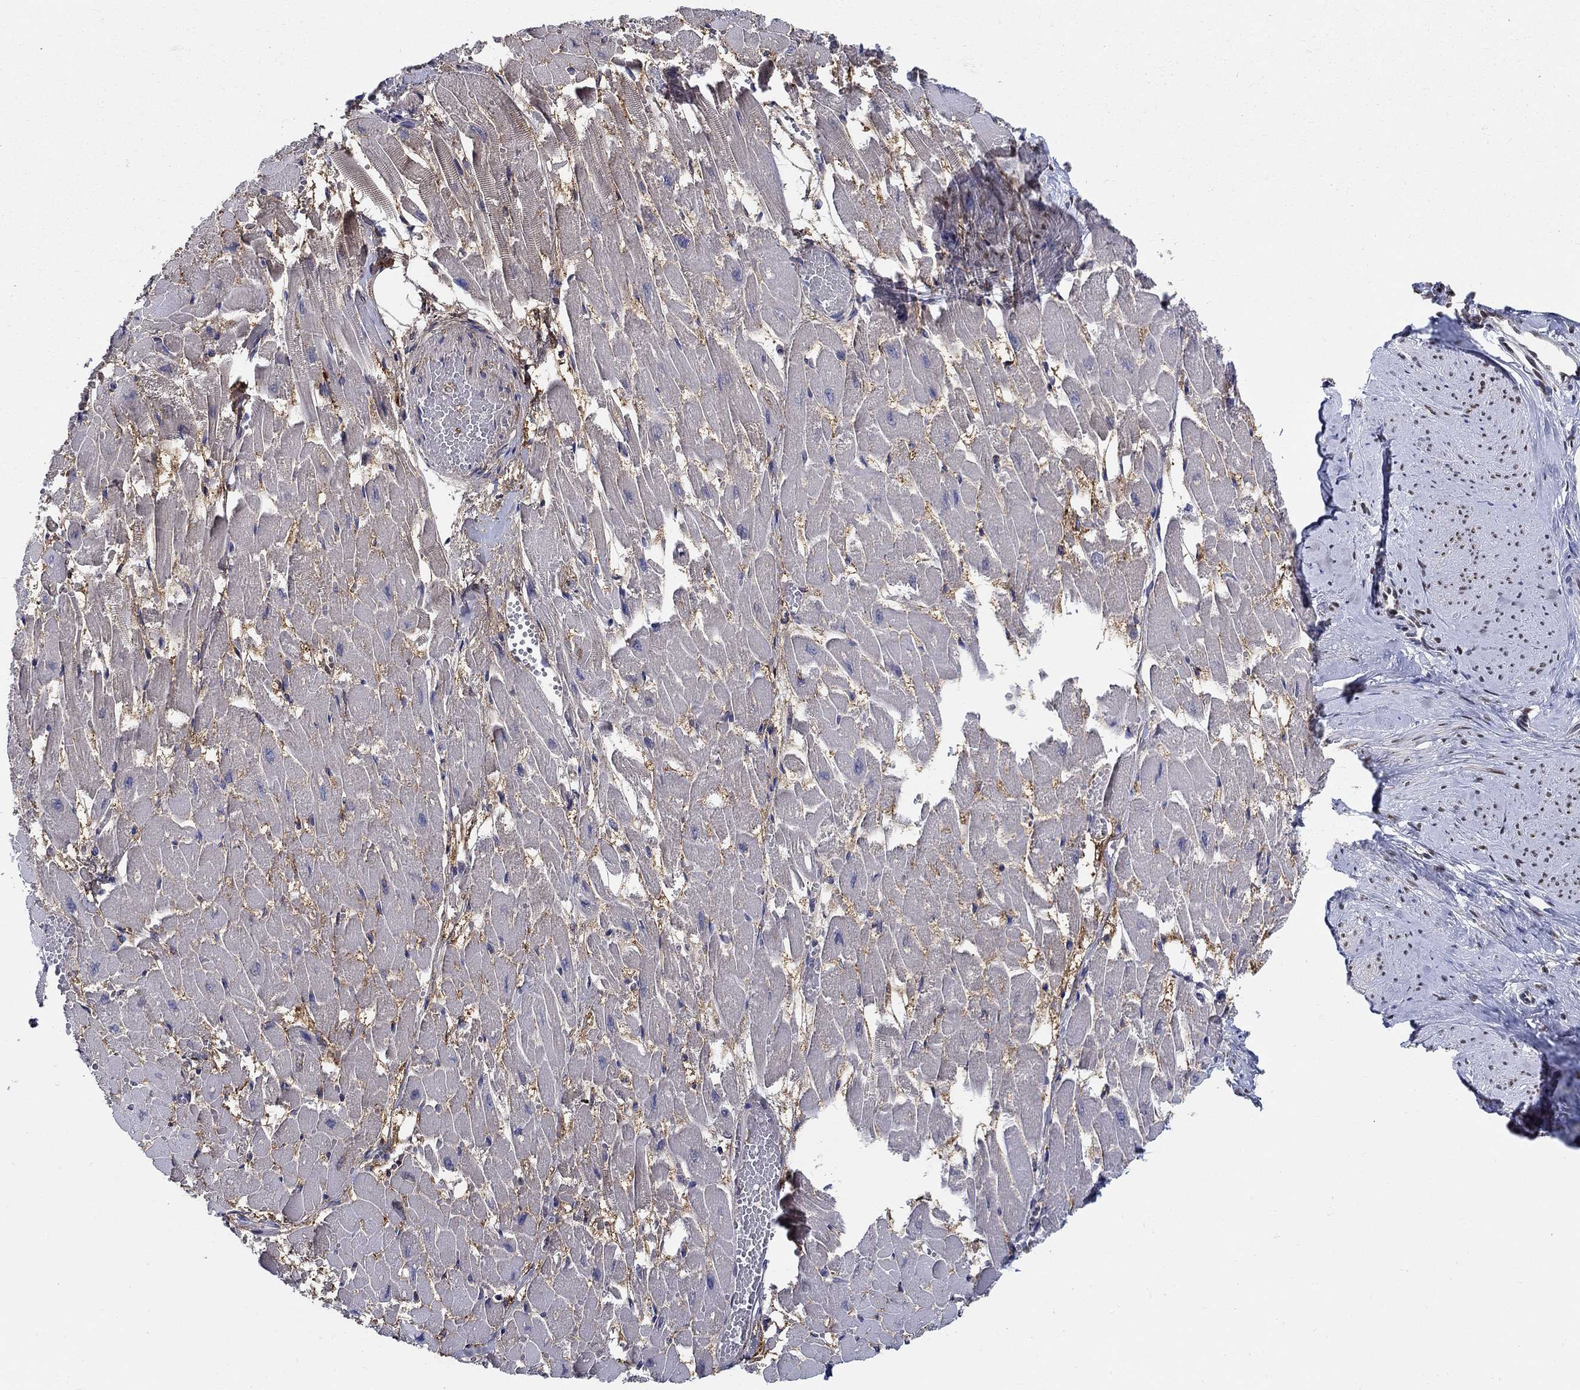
{"staining": {"intensity": "moderate", "quantity": "25%-75%", "location": "cytoplasmic/membranous"}, "tissue": "heart muscle", "cell_type": "Cardiomyocytes", "image_type": "normal", "snomed": [{"axis": "morphology", "description": "Normal tissue, NOS"}, {"axis": "topography", "description": "Heart"}], "caption": "Immunohistochemical staining of normal heart muscle demonstrates moderate cytoplasmic/membranous protein positivity in about 25%-75% of cardiomyocytes. Nuclei are stained in blue.", "gene": "ZNF594", "patient": {"sex": "female", "age": 52}}